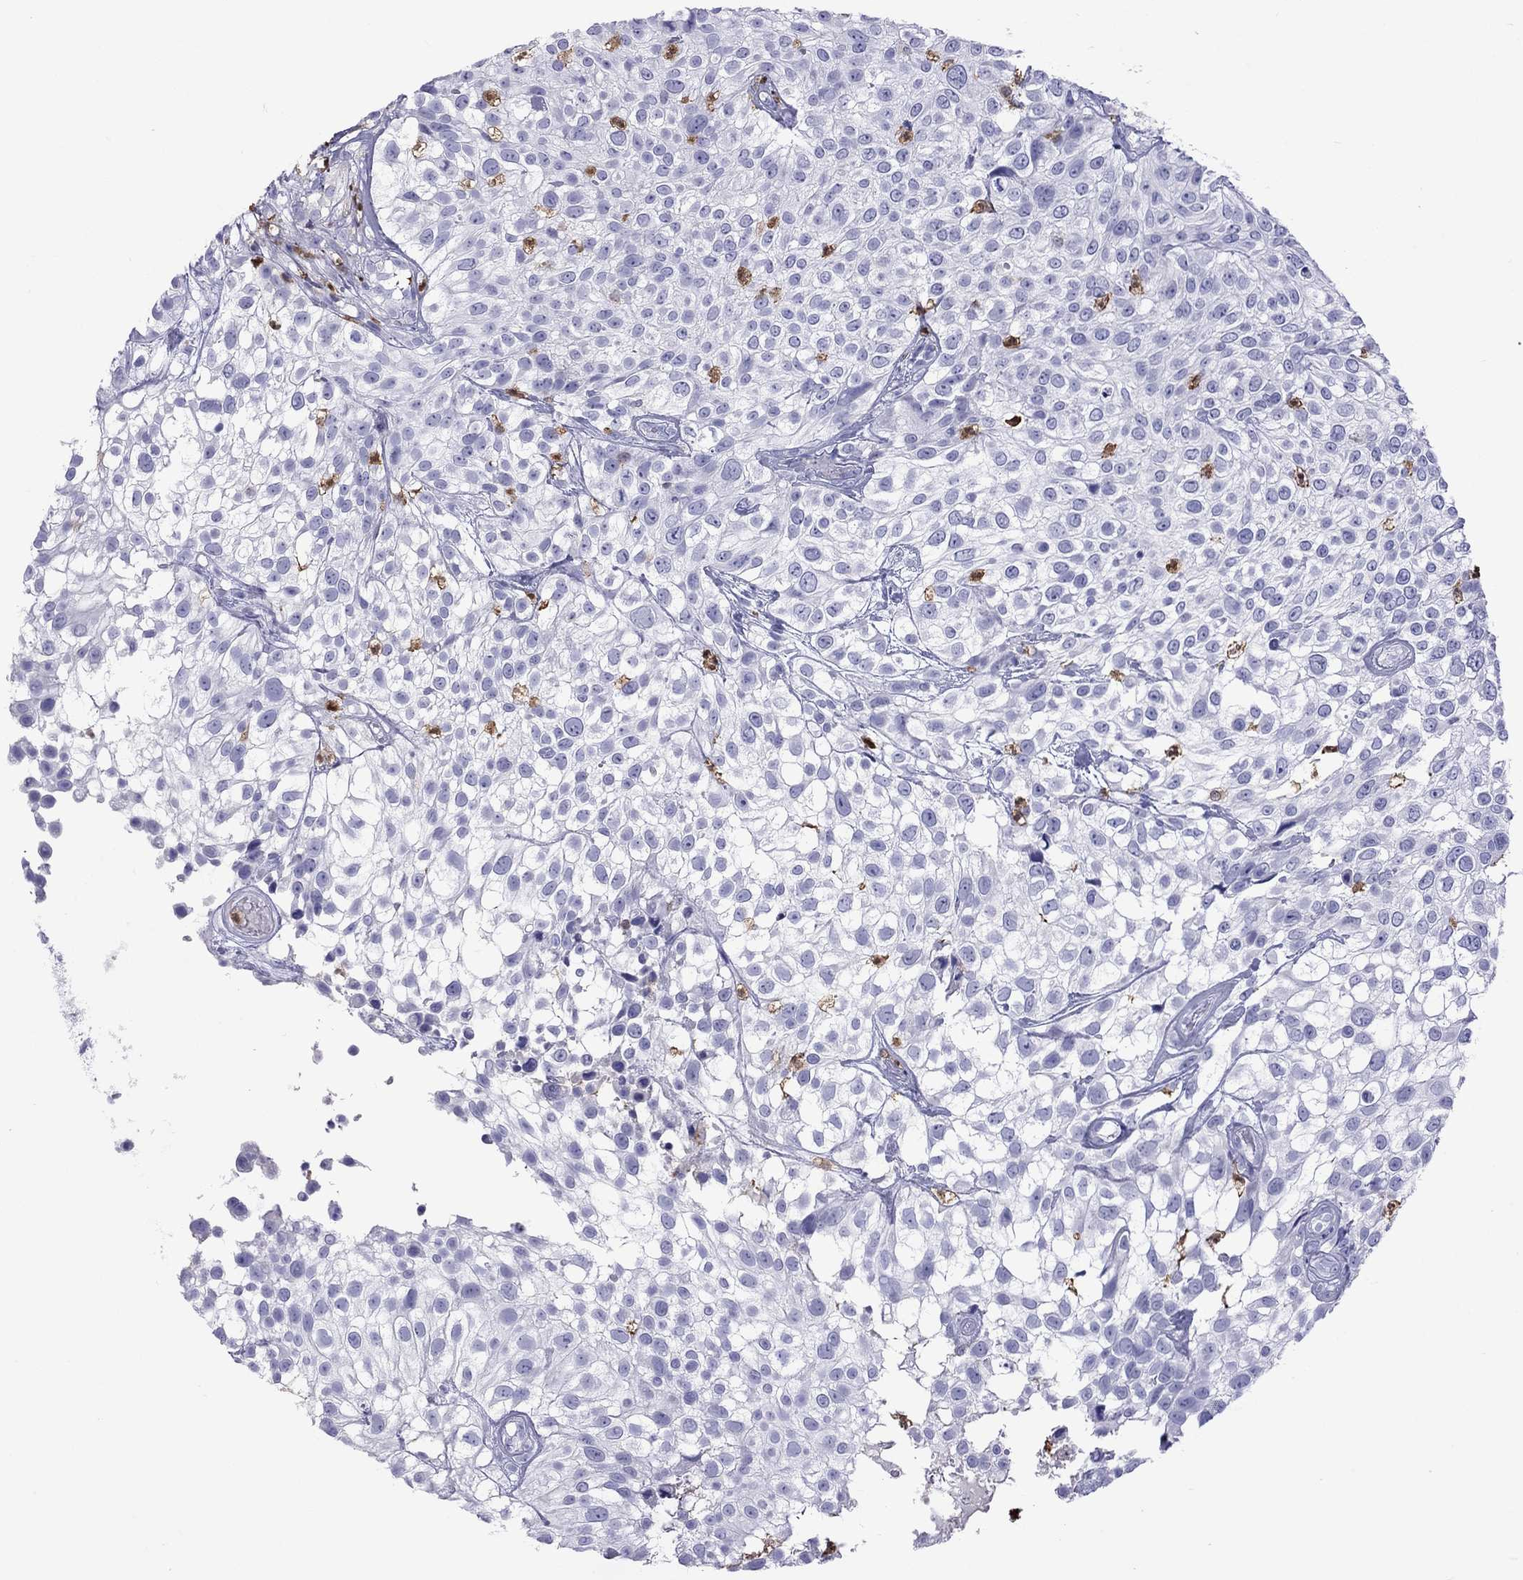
{"staining": {"intensity": "negative", "quantity": "none", "location": "none"}, "tissue": "urothelial cancer", "cell_type": "Tumor cells", "image_type": "cancer", "snomed": [{"axis": "morphology", "description": "Urothelial carcinoma, High grade"}, {"axis": "topography", "description": "Urinary bladder"}], "caption": "Urothelial cancer was stained to show a protein in brown. There is no significant expression in tumor cells.", "gene": "SLAMF1", "patient": {"sex": "male", "age": 56}}